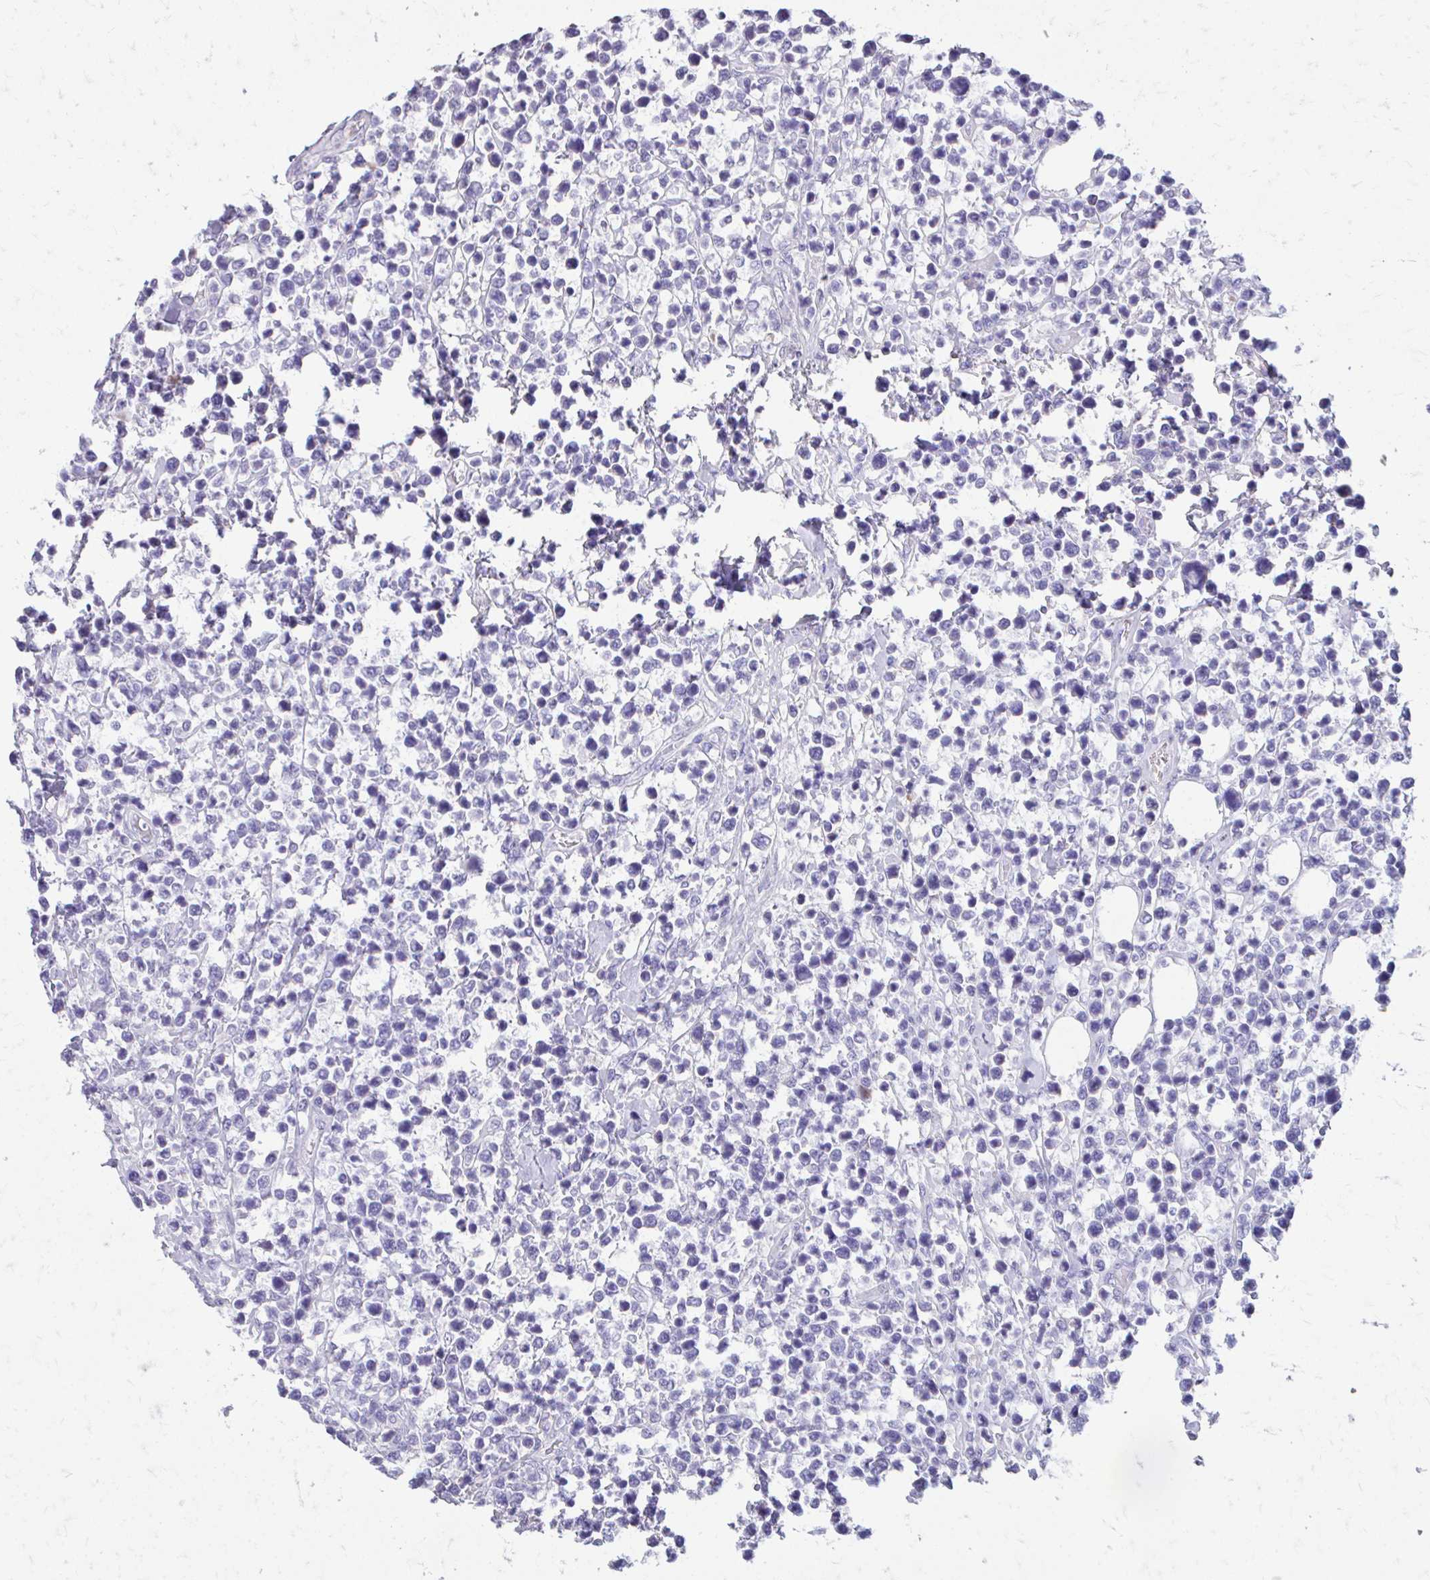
{"staining": {"intensity": "negative", "quantity": "none", "location": "none"}, "tissue": "lymphoma", "cell_type": "Tumor cells", "image_type": "cancer", "snomed": [{"axis": "morphology", "description": "Malignant lymphoma, non-Hodgkin's type, Low grade"}, {"axis": "topography", "description": "Lymph node"}], "caption": "Immunohistochemistry photomicrograph of human low-grade malignant lymphoma, non-Hodgkin's type stained for a protein (brown), which displays no staining in tumor cells. (DAB (3,3'-diaminobenzidine) IHC visualized using brightfield microscopy, high magnification).", "gene": "CFH", "patient": {"sex": "male", "age": 60}}